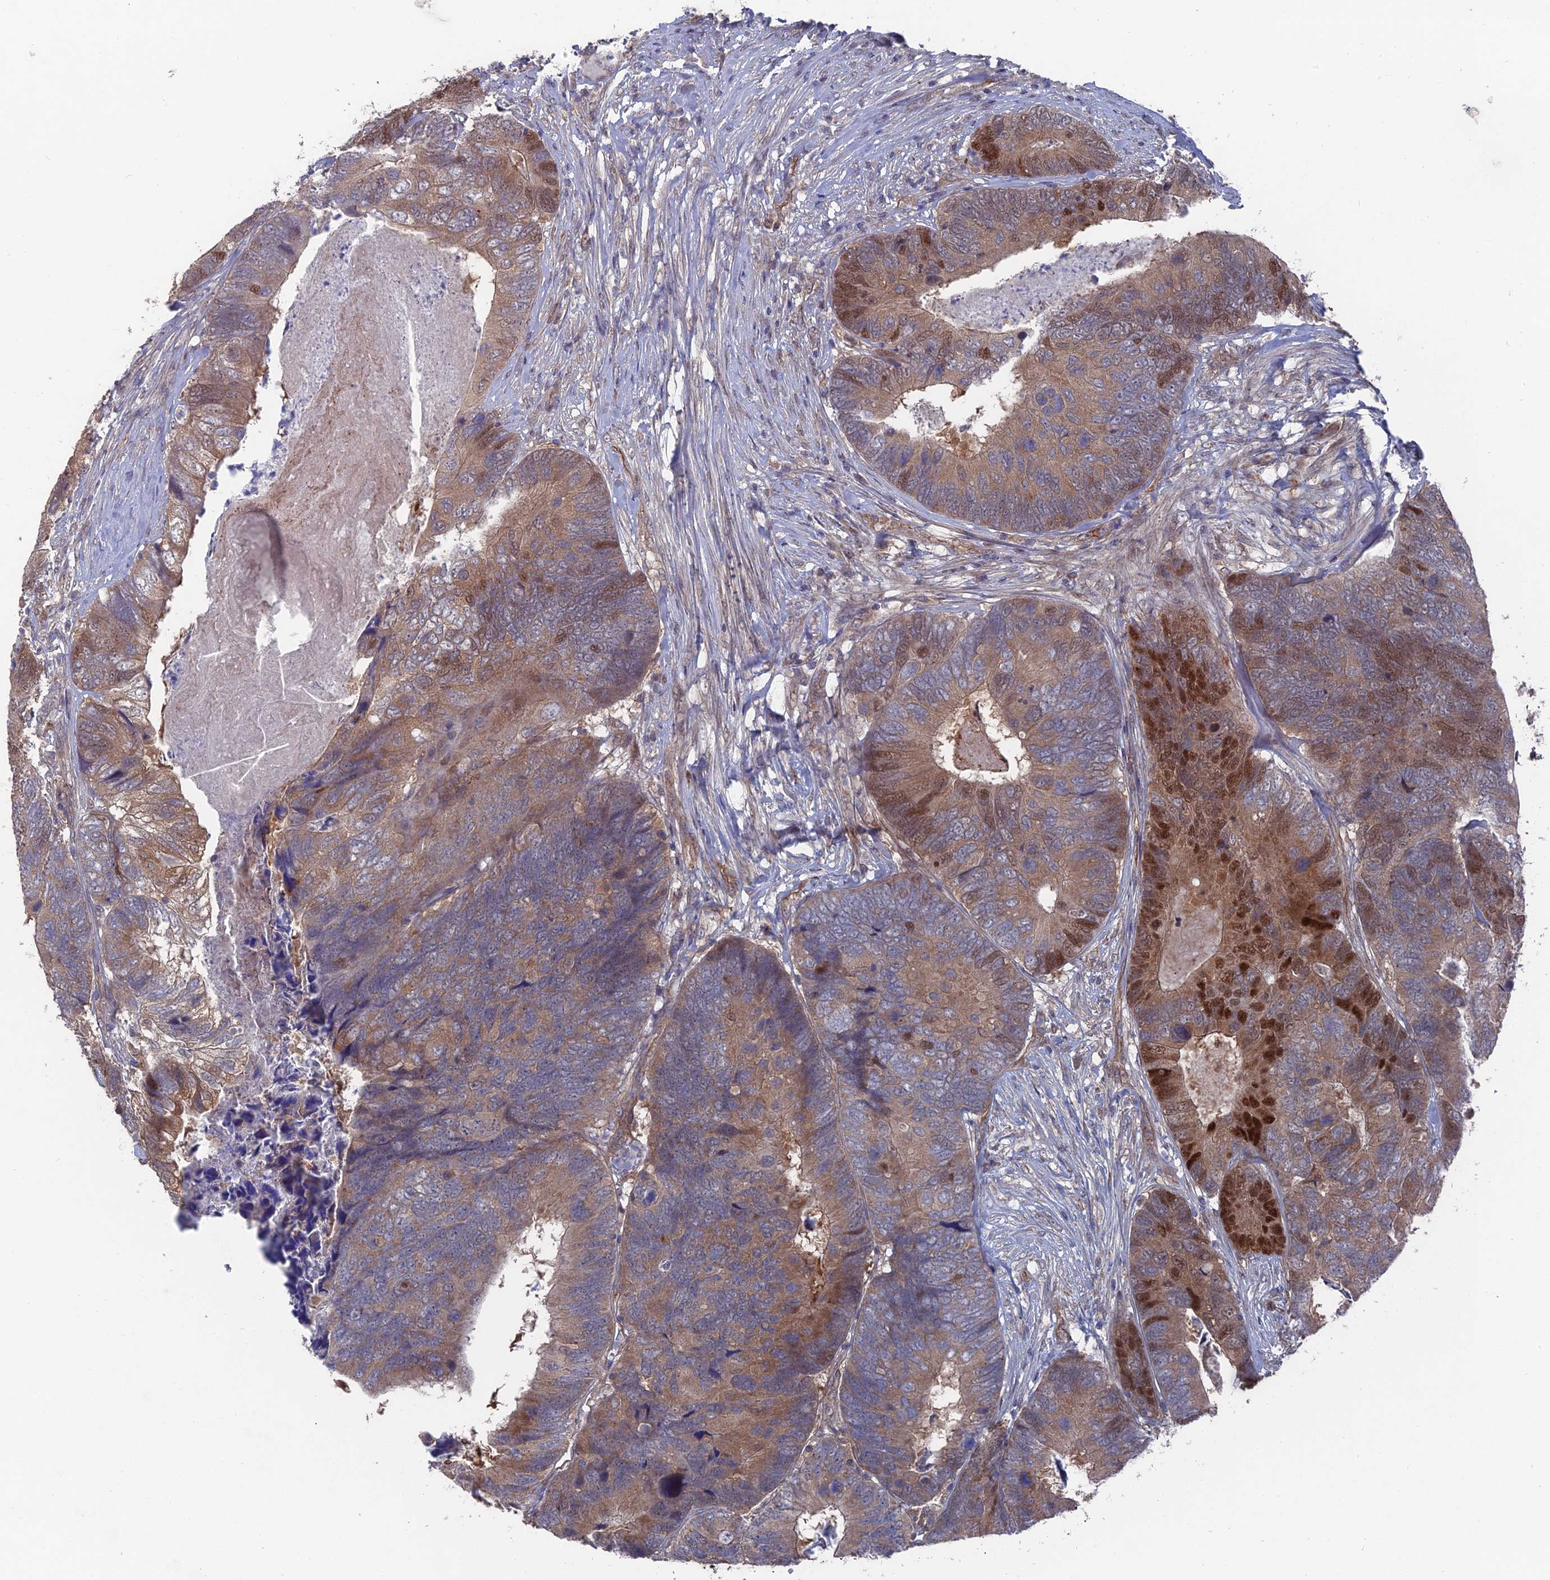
{"staining": {"intensity": "moderate", "quantity": "25%-75%", "location": "cytoplasmic/membranous,nuclear"}, "tissue": "colorectal cancer", "cell_type": "Tumor cells", "image_type": "cancer", "snomed": [{"axis": "morphology", "description": "Adenocarcinoma, NOS"}, {"axis": "topography", "description": "Colon"}], "caption": "Immunohistochemistry staining of adenocarcinoma (colorectal), which shows medium levels of moderate cytoplasmic/membranous and nuclear staining in about 25%-75% of tumor cells indicating moderate cytoplasmic/membranous and nuclear protein positivity. The staining was performed using DAB (brown) for protein detection and nuclei were counterstained in hematoxylin (blue).", "gene": "UNC5D", "patient": {"sex": "female", "age": 67}}